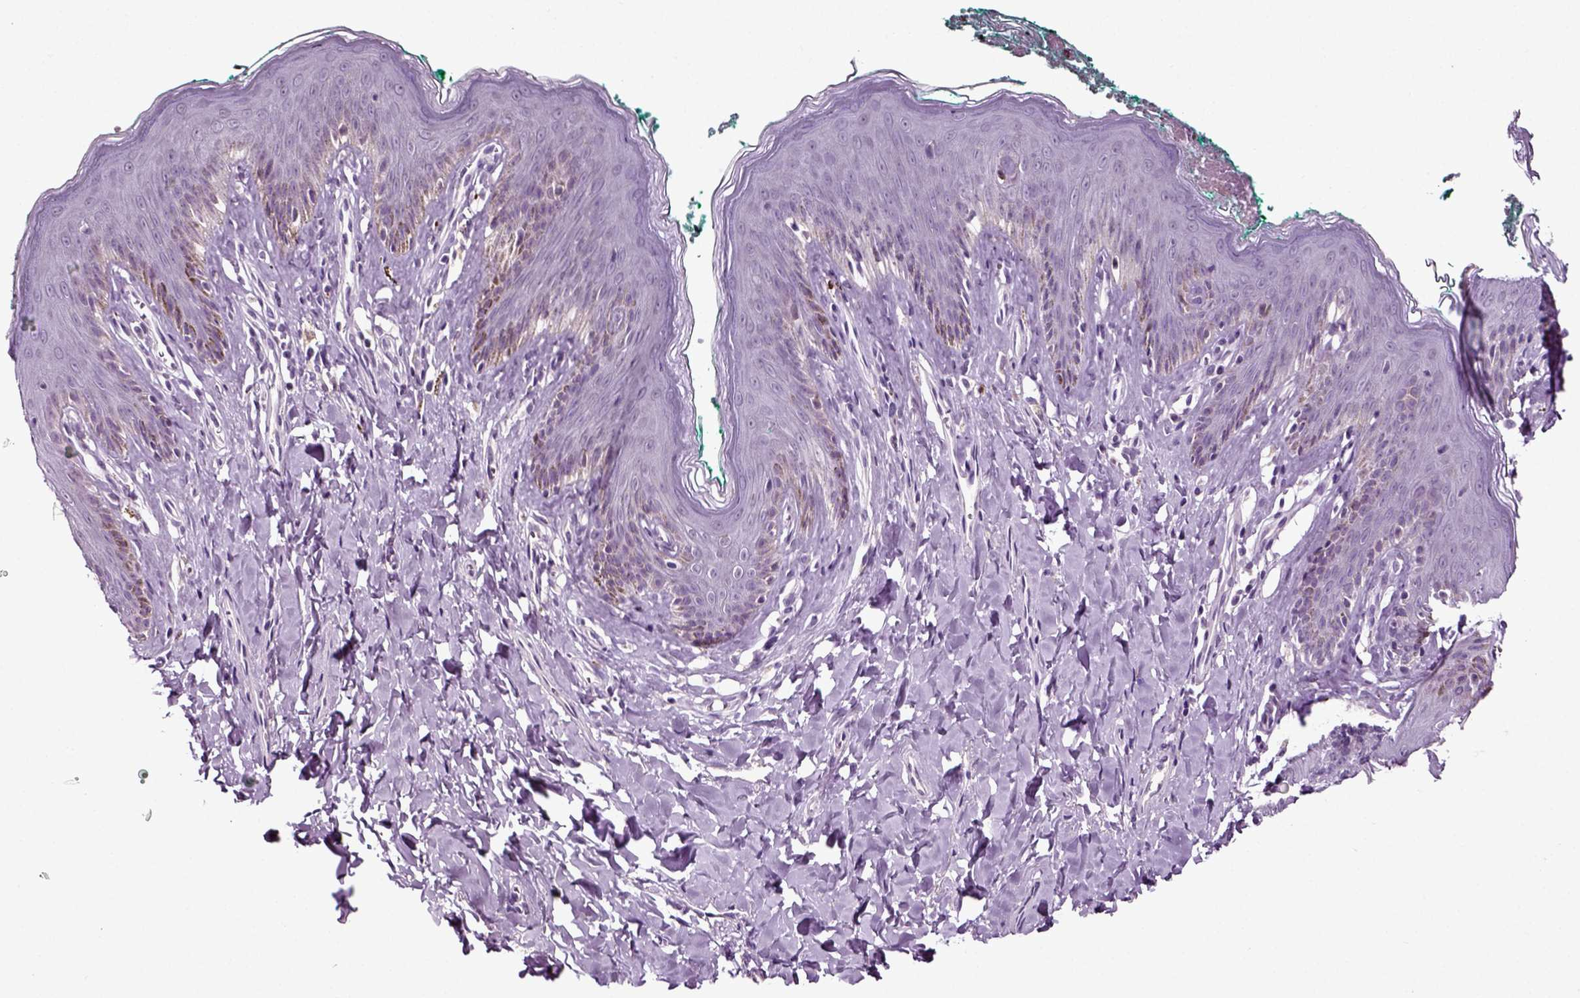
{"staining": {"intensity": "negative", "quantity": "none", "location": "none"}, "tissue": "skin", "cell_type": "Epidermal cells", "image_type": "normal", "snomed": [{"axis": "morphology", "description": "Normal tissue, NOS"}, {"axis": "topography", "description": "Vulva"}], "caption": "Epidermal cells show no significant protein expression in unremarkable skin. (Brightfield microscopy of DAB immunohistochemistry at high magnification).", "gene": "SPATA17", "patient": {"sex": "female", "age": 66}}